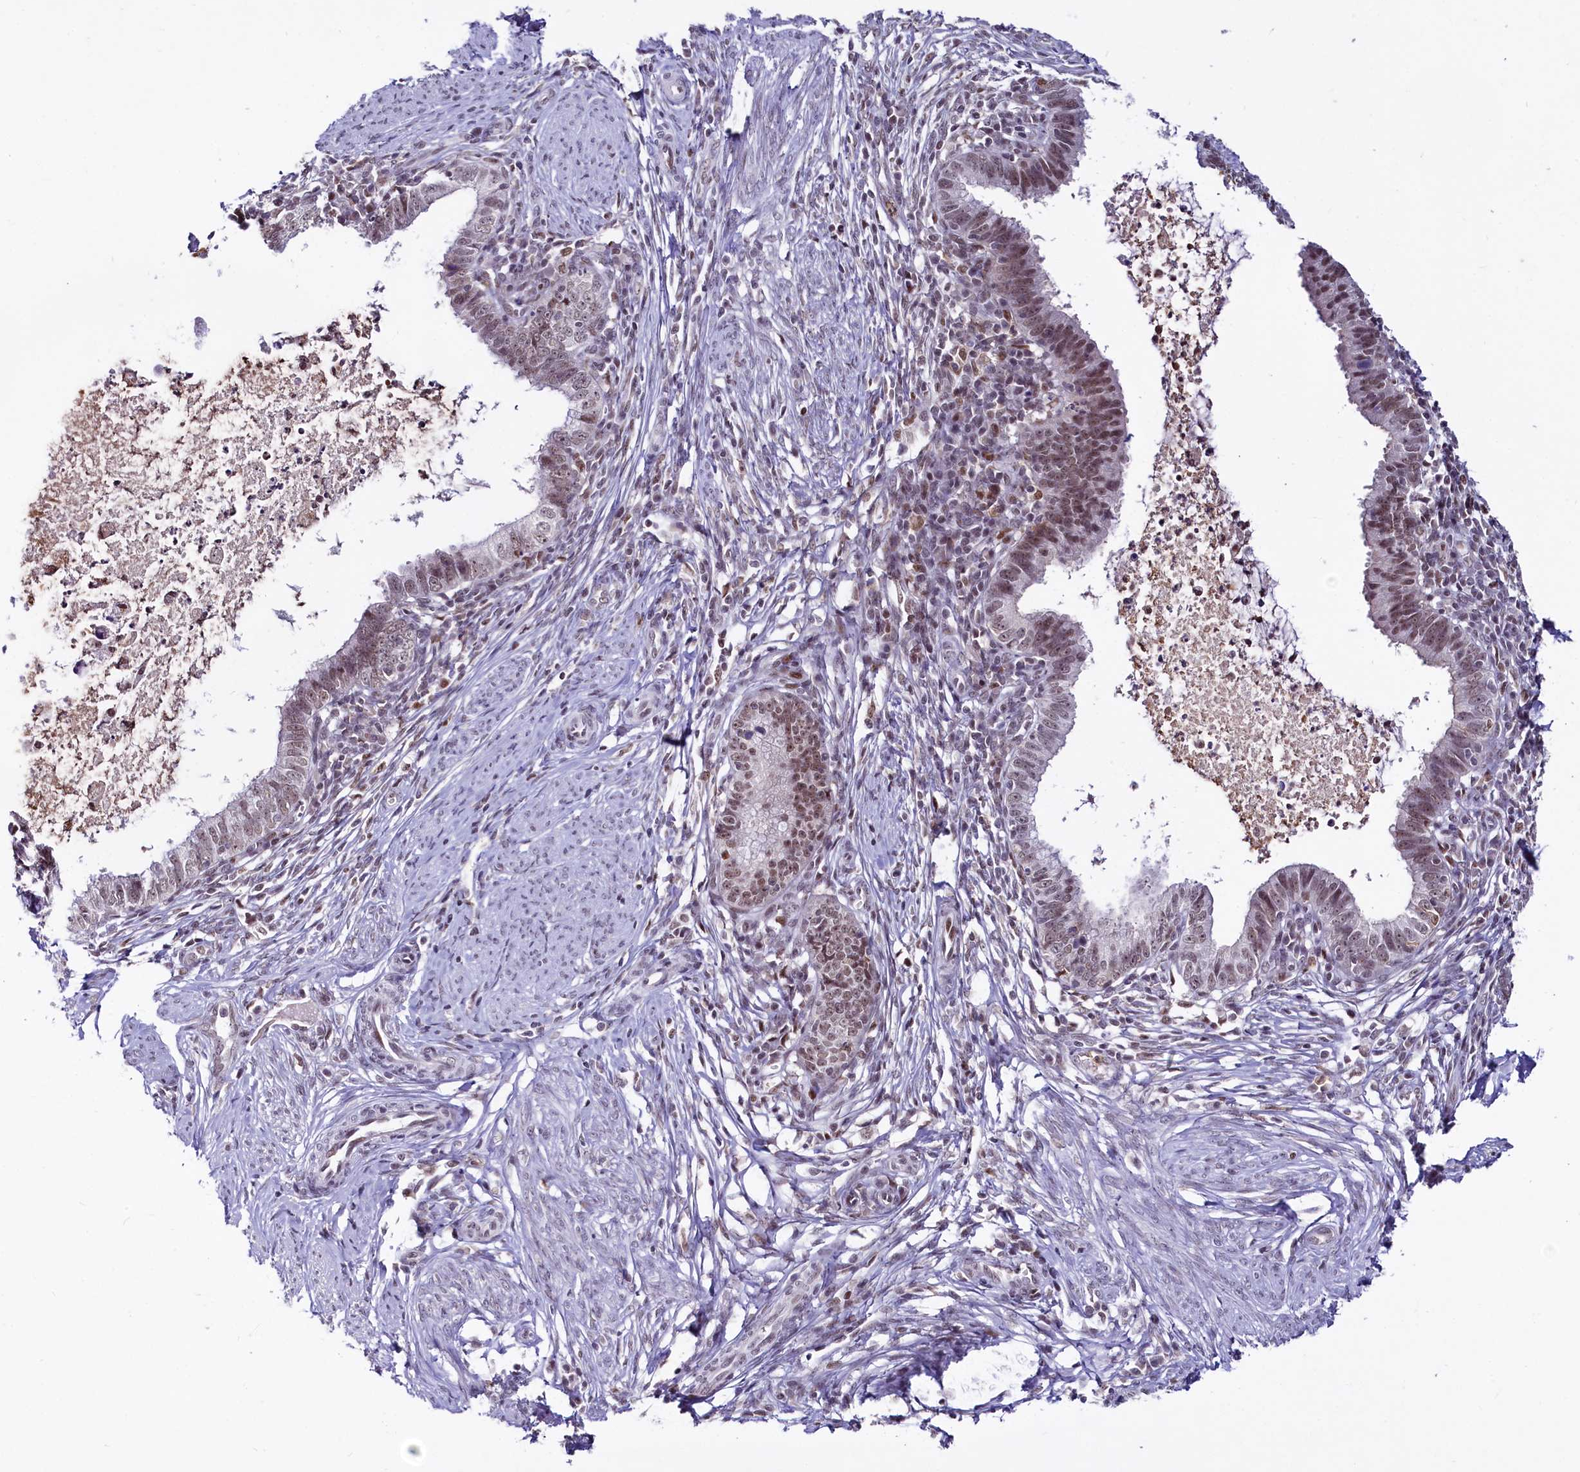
{"staining": {"intensity": "moderate", "quantity": ">75%", "location": "nuclear"}, "tissue": "cervical cancer", "cell_type": "Tumor cells", "image_type": "cancer", "snomed": [{"axis": "morphology", "description": "Adenocarcinoma, NOS"}, {"axis": "topography", "description": "Cervix"}], "caption": "IHC of human cervical adenocarcinoma displays medium levels of moderate nuclear expression in about >75% of tumor cells.", "gene": "SCAF11", "patient": {"sex": "female", "age": 36}}